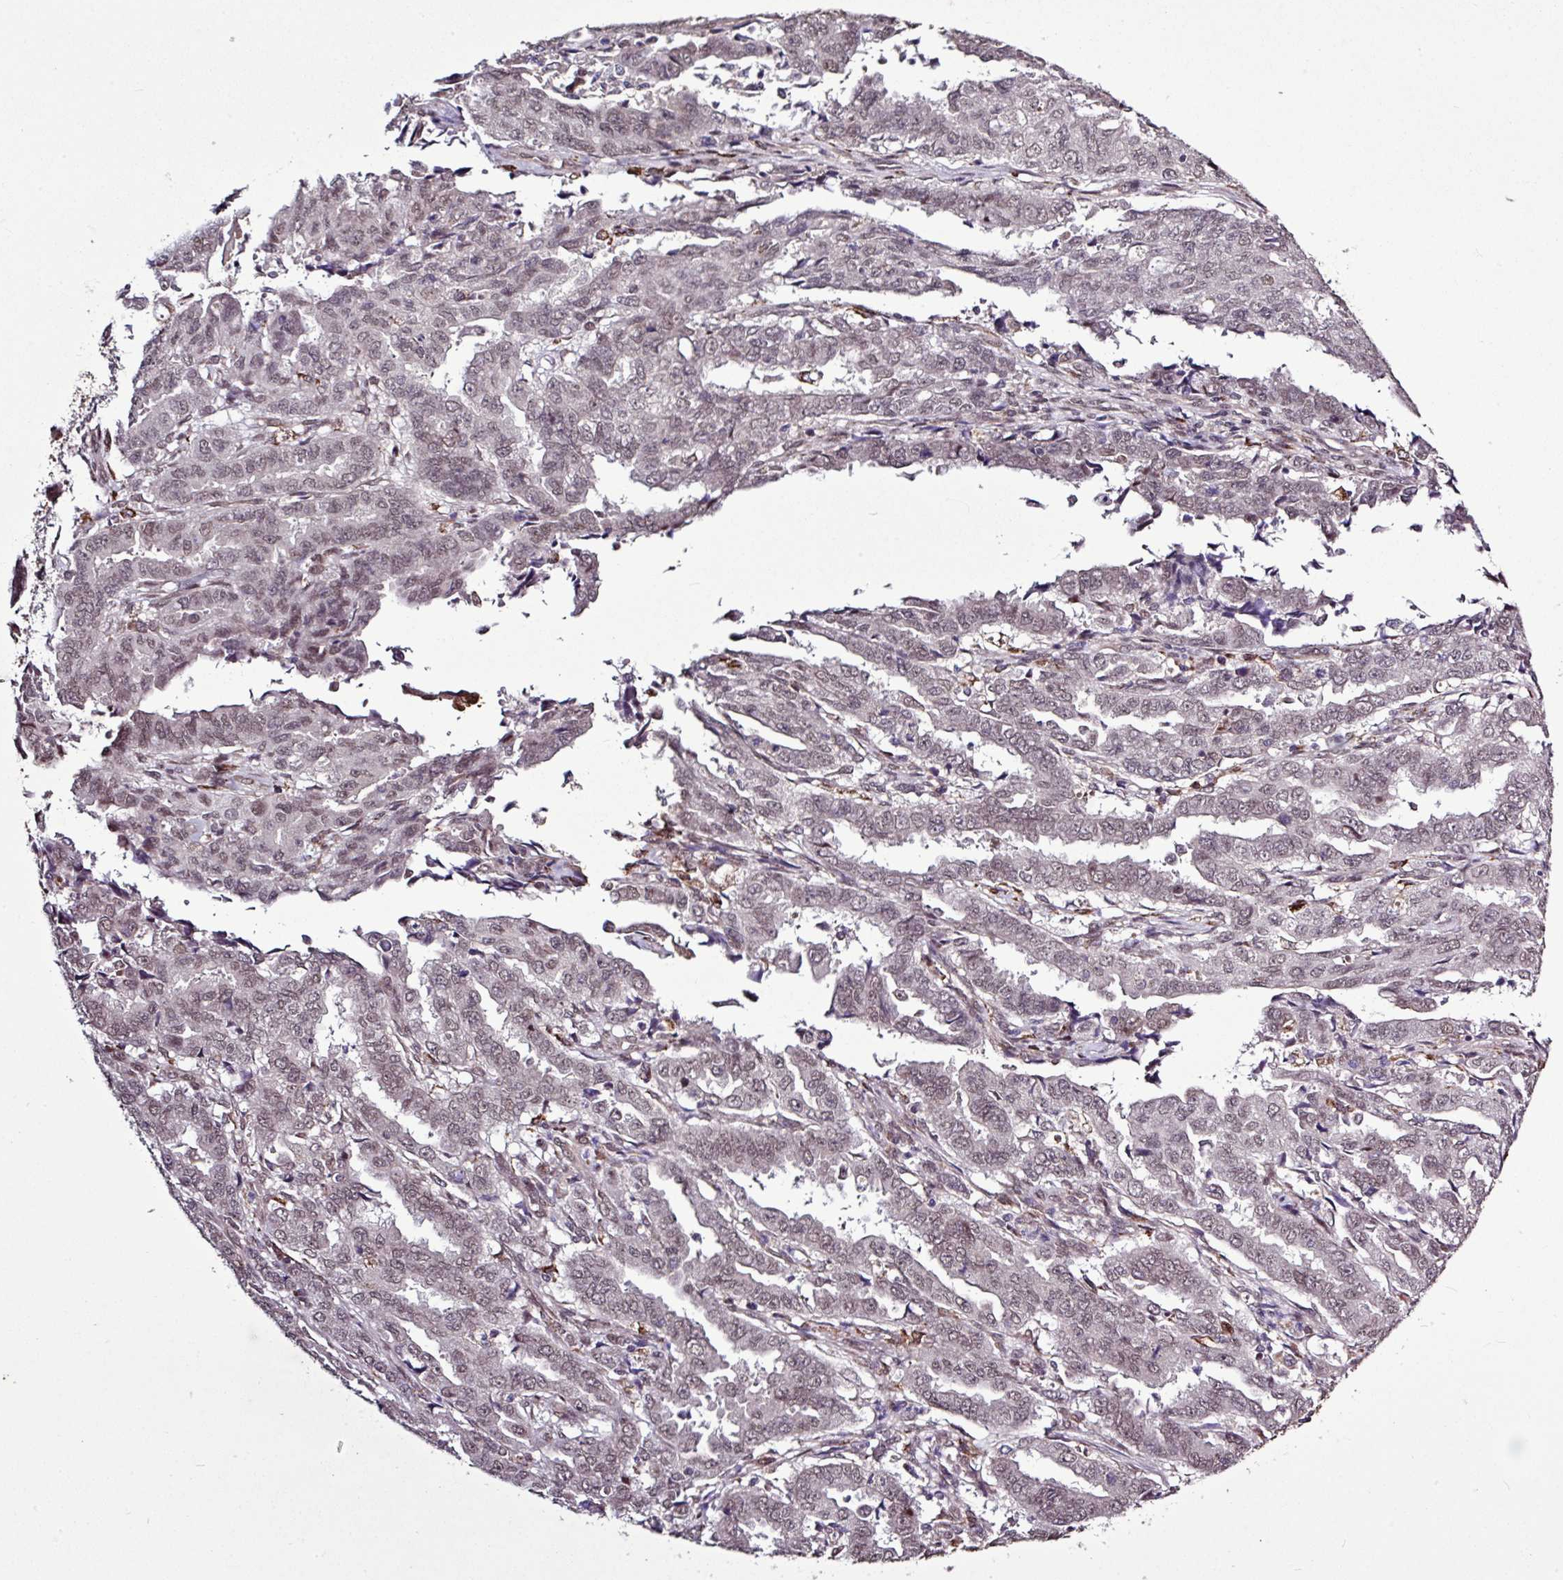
{"staining": {"intensity": "weak", "quantity": "25%-75%", "location": "nuclear"}, "tissue": "endometrial cancer", "cell_type": "Tumor cells", "image_type": "cancer", "snomed": [{"axis": "morphology", "description": "Adenocarcinoma, NOS"}, {"axis": "topography", "description": "Endometrium"}], "caption": "Immunohistochemistry of human adenocarcinoma (endometrial) demonstrates low levels of weak nuclear expression in about 25%-75% of tumor cells.", "gene": "SKIC2", "patient": {"sex": "female", "age": 50}}